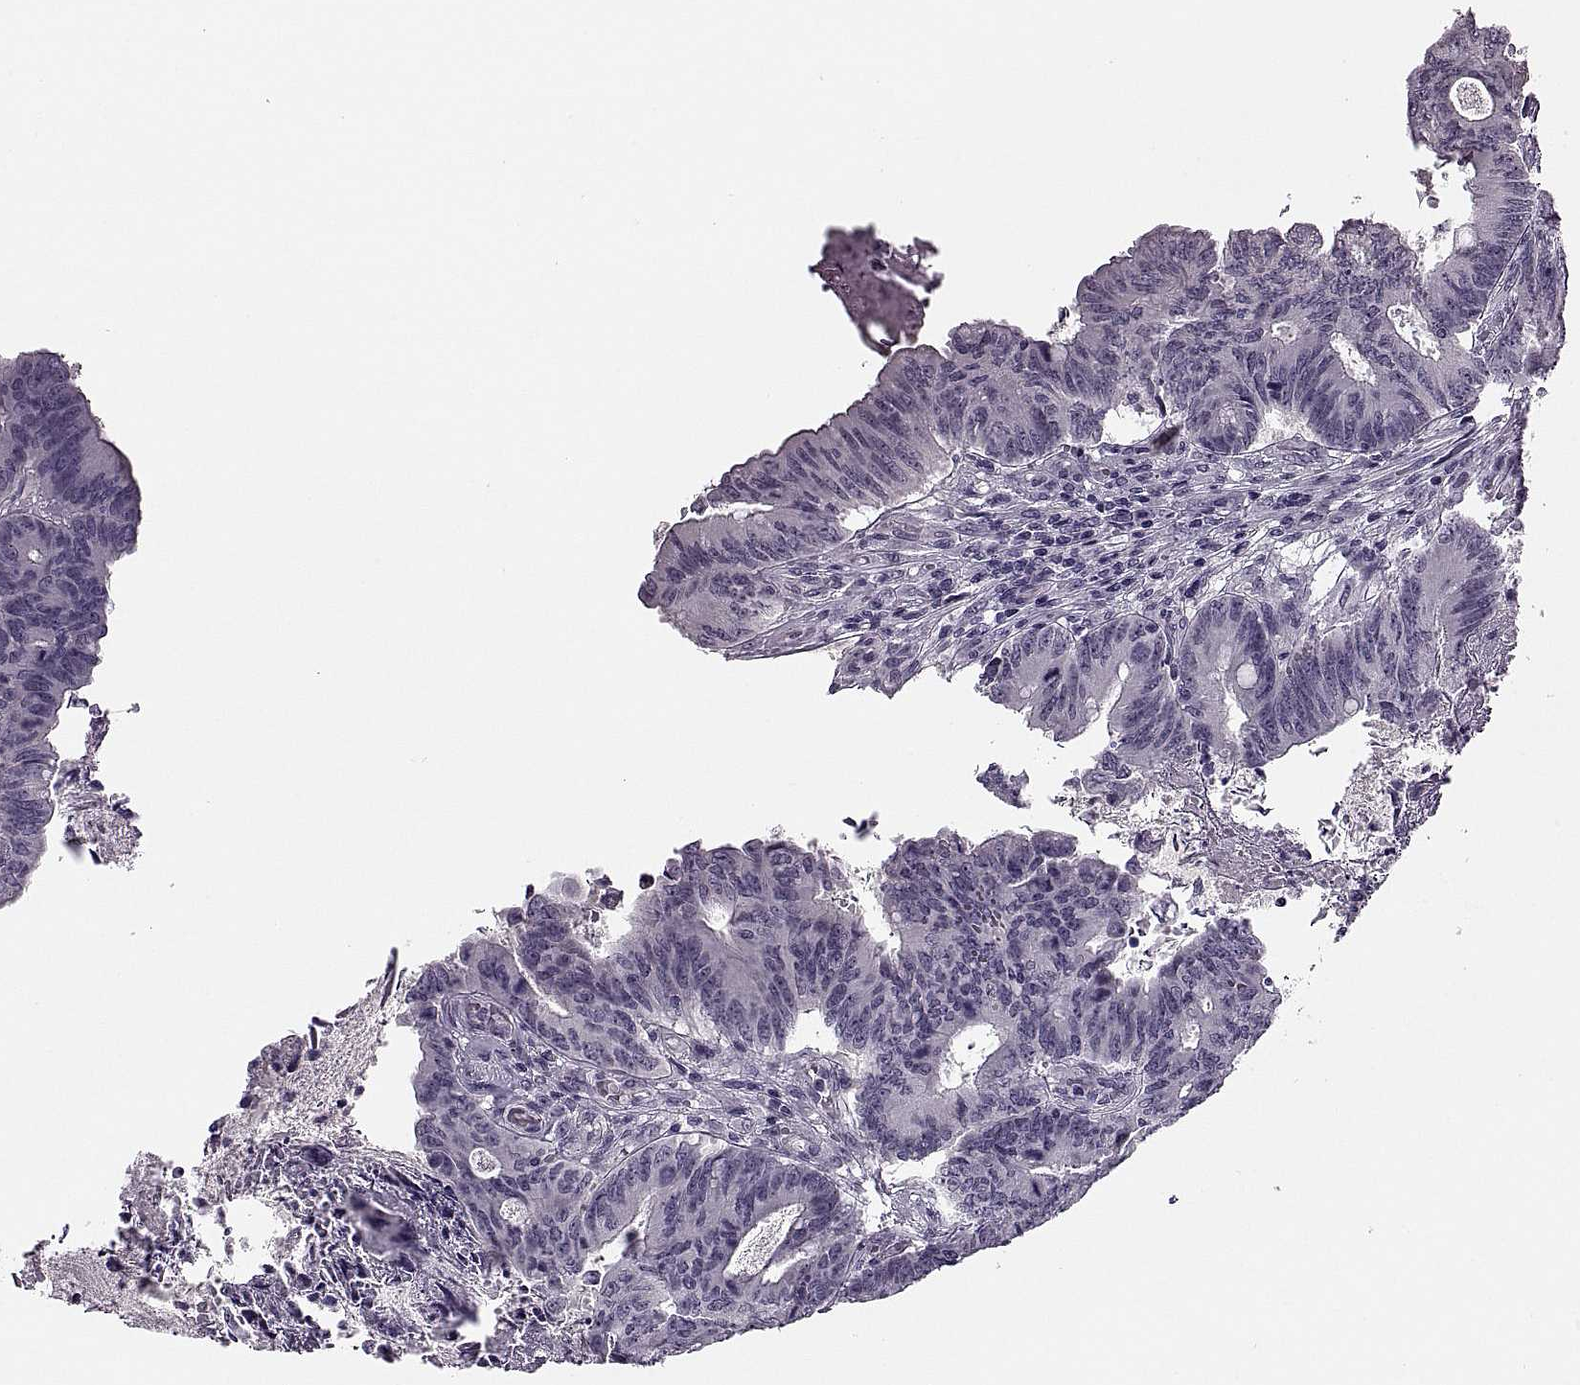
{"staining": {"intensity": "negative", "quantity": "none", "location": "none"}, "tissue": "colorectal cancer", "cell_type": "Tumor cells", "image_type": "cancer", "snomed": [{"axis": "morphology", "description": "Adenocarcinoma, NOS"}, {"axis": "topography", "description": "Colon"}], "caption": "DAB (3,3'-diaminobenzidine) immunohistochemical staining of colorectal cancer (adenocarcinoma) exhibits no significant positivity in tumor cells.", "gene": "PAGE5", "patient": {"sex": "female", "age": 70}}